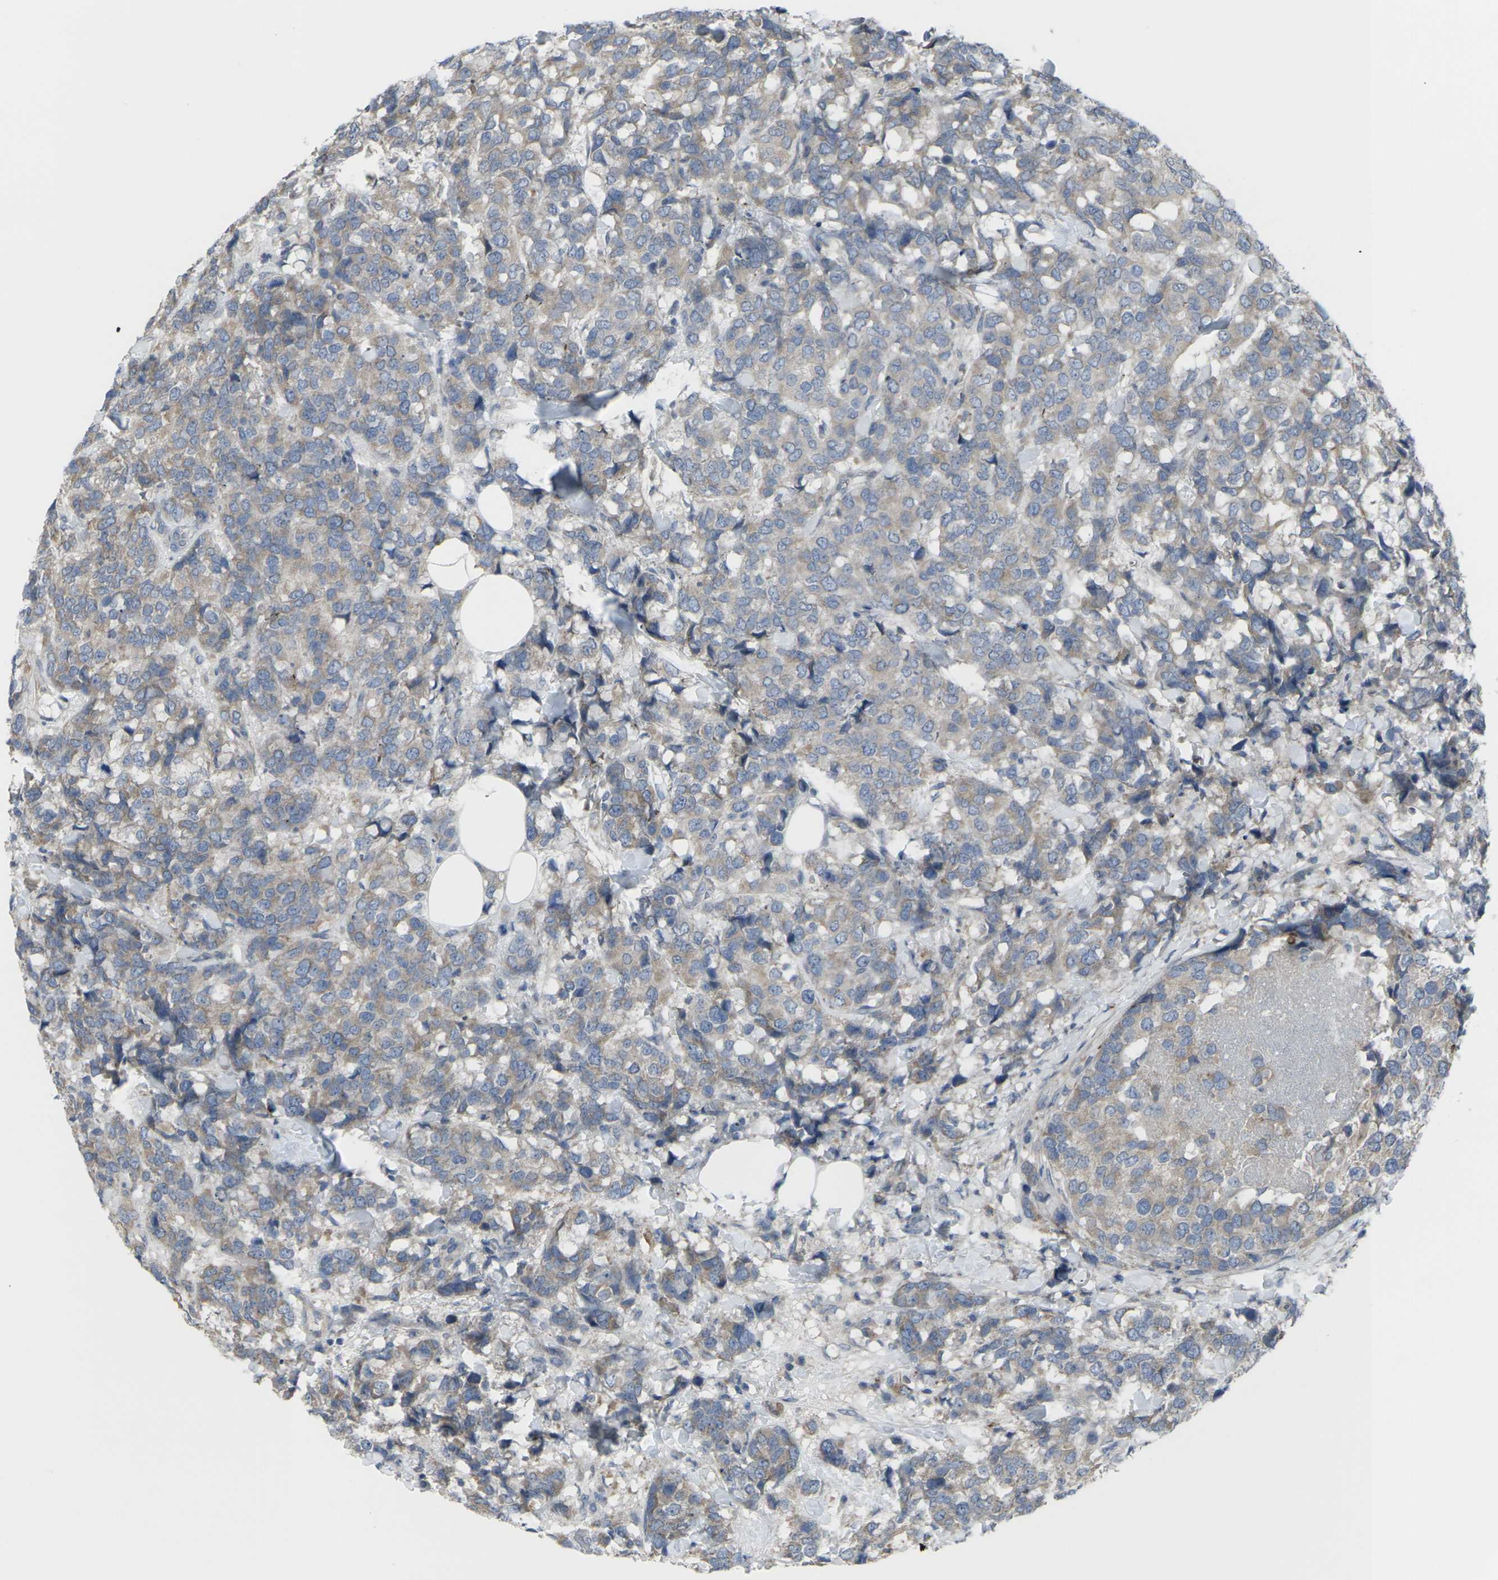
{"staining": {"intensity": "weak", "quantity": ">75%", "location": "cytoplasmic/membranous"}, "tissue": "breast cancer", "cell_type": "Tumor cells", "image_type": "cancer", "snomed": [{"axis": "morphology", "description": "Lobular carcinoma"}, {"axis": "topography", "description": "Breast"}], "caption": "Breast cancer was stained to show a protein in brown. There is low levels of weak cytoplasmic/membranous positivity in about >75% of tumor cells.", "gene": "CCR10", "patient": {"sex": "female", "age": 59}}